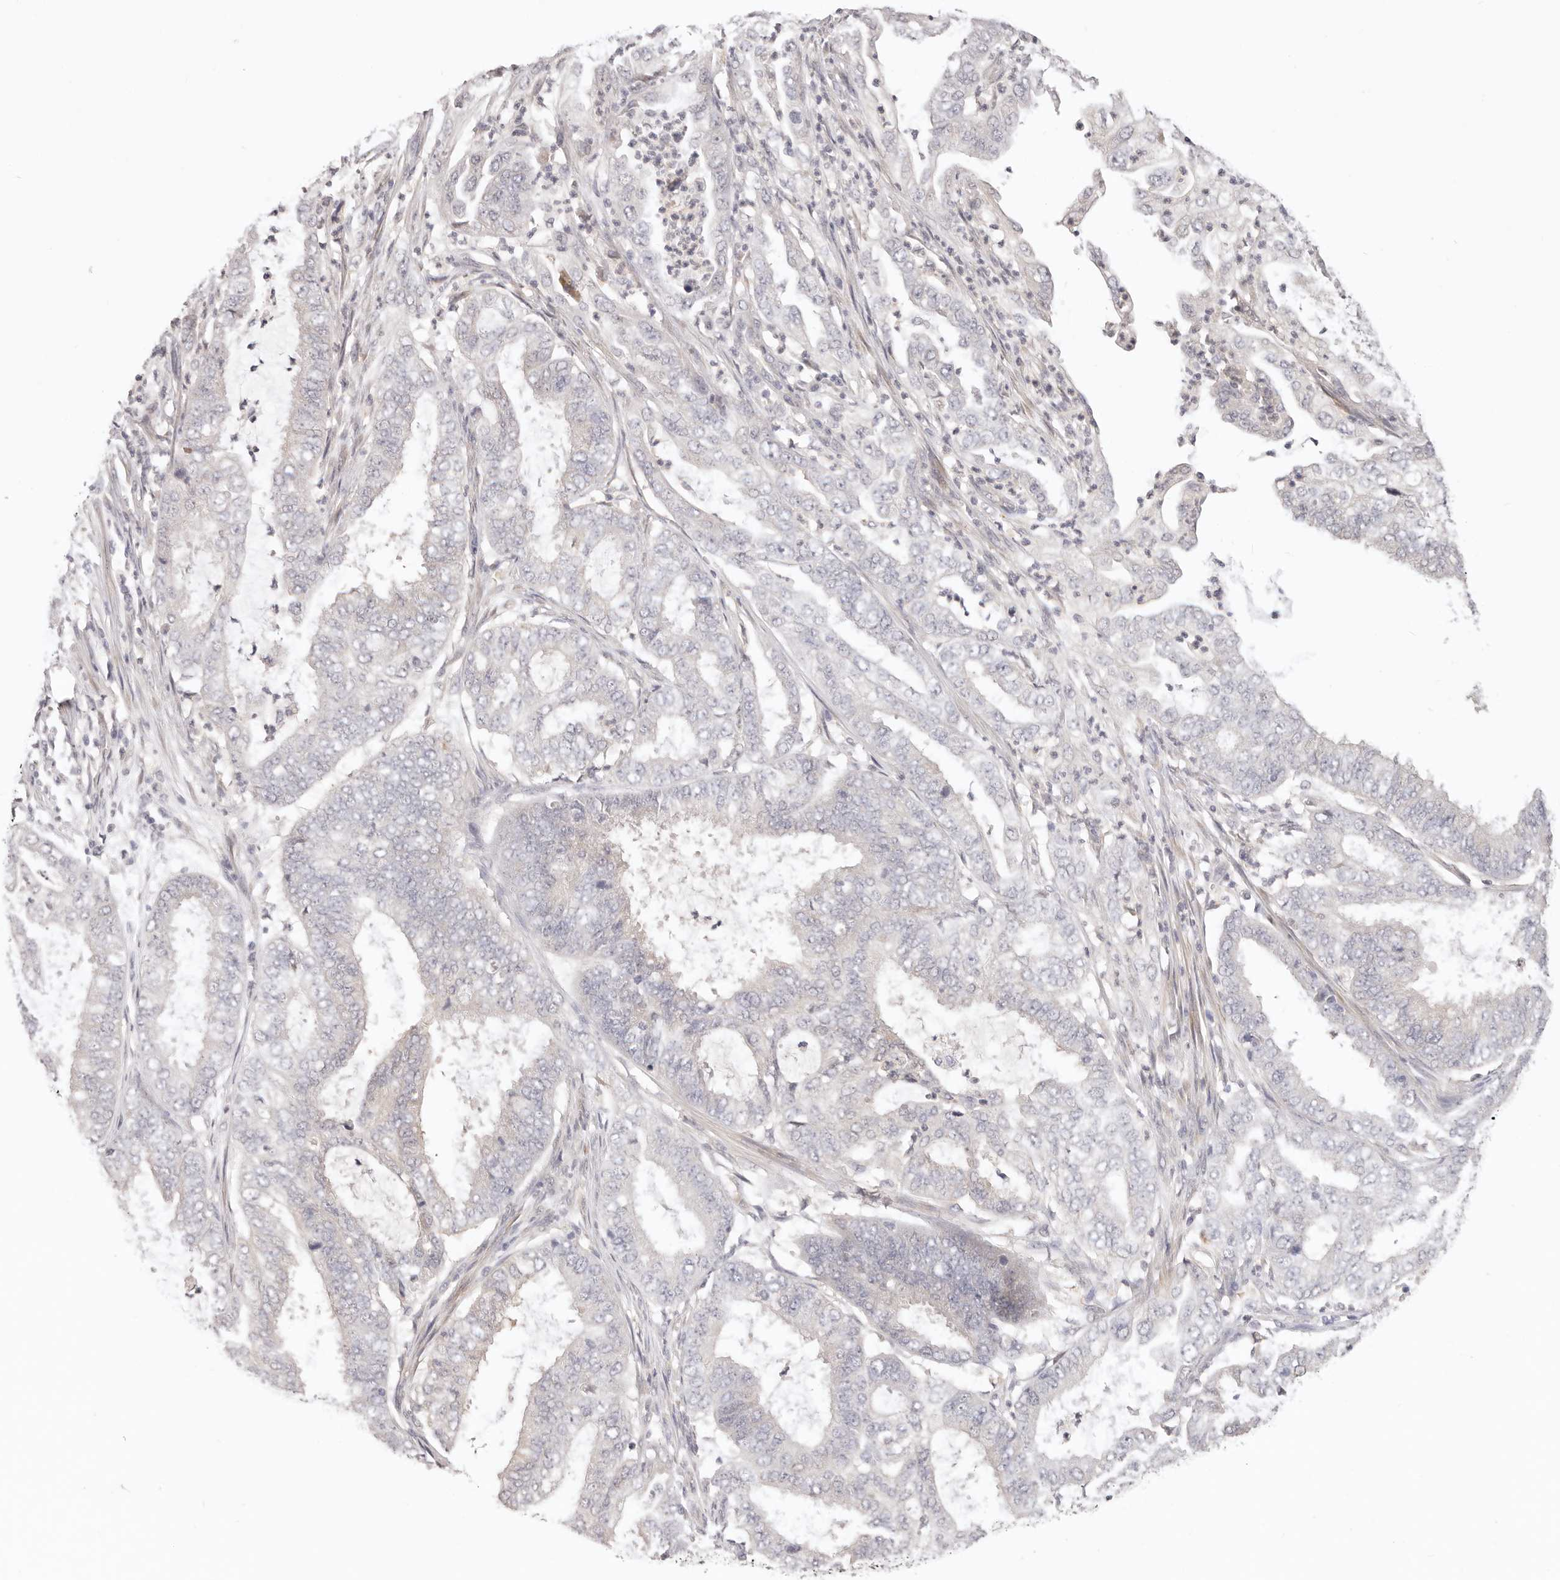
{"staining": {"intensity": "negative", "quantity": "none", "location": "none"}, "tissue": "endometrial cancer", "cell_type": "Tumor cells", "image_type": "cancer", "snomed": [{"axis": "morphology", "description": "Adenocarcinoma, NOS"}, {"axis": "topography", "description": "Endometrium"}], "caption": "The histopathology image shows no significant expression in tumor cells of endometrial adenocarcinoma.", "gene": "GGPS1", "patient": {"sex": "female", "age": 51}}